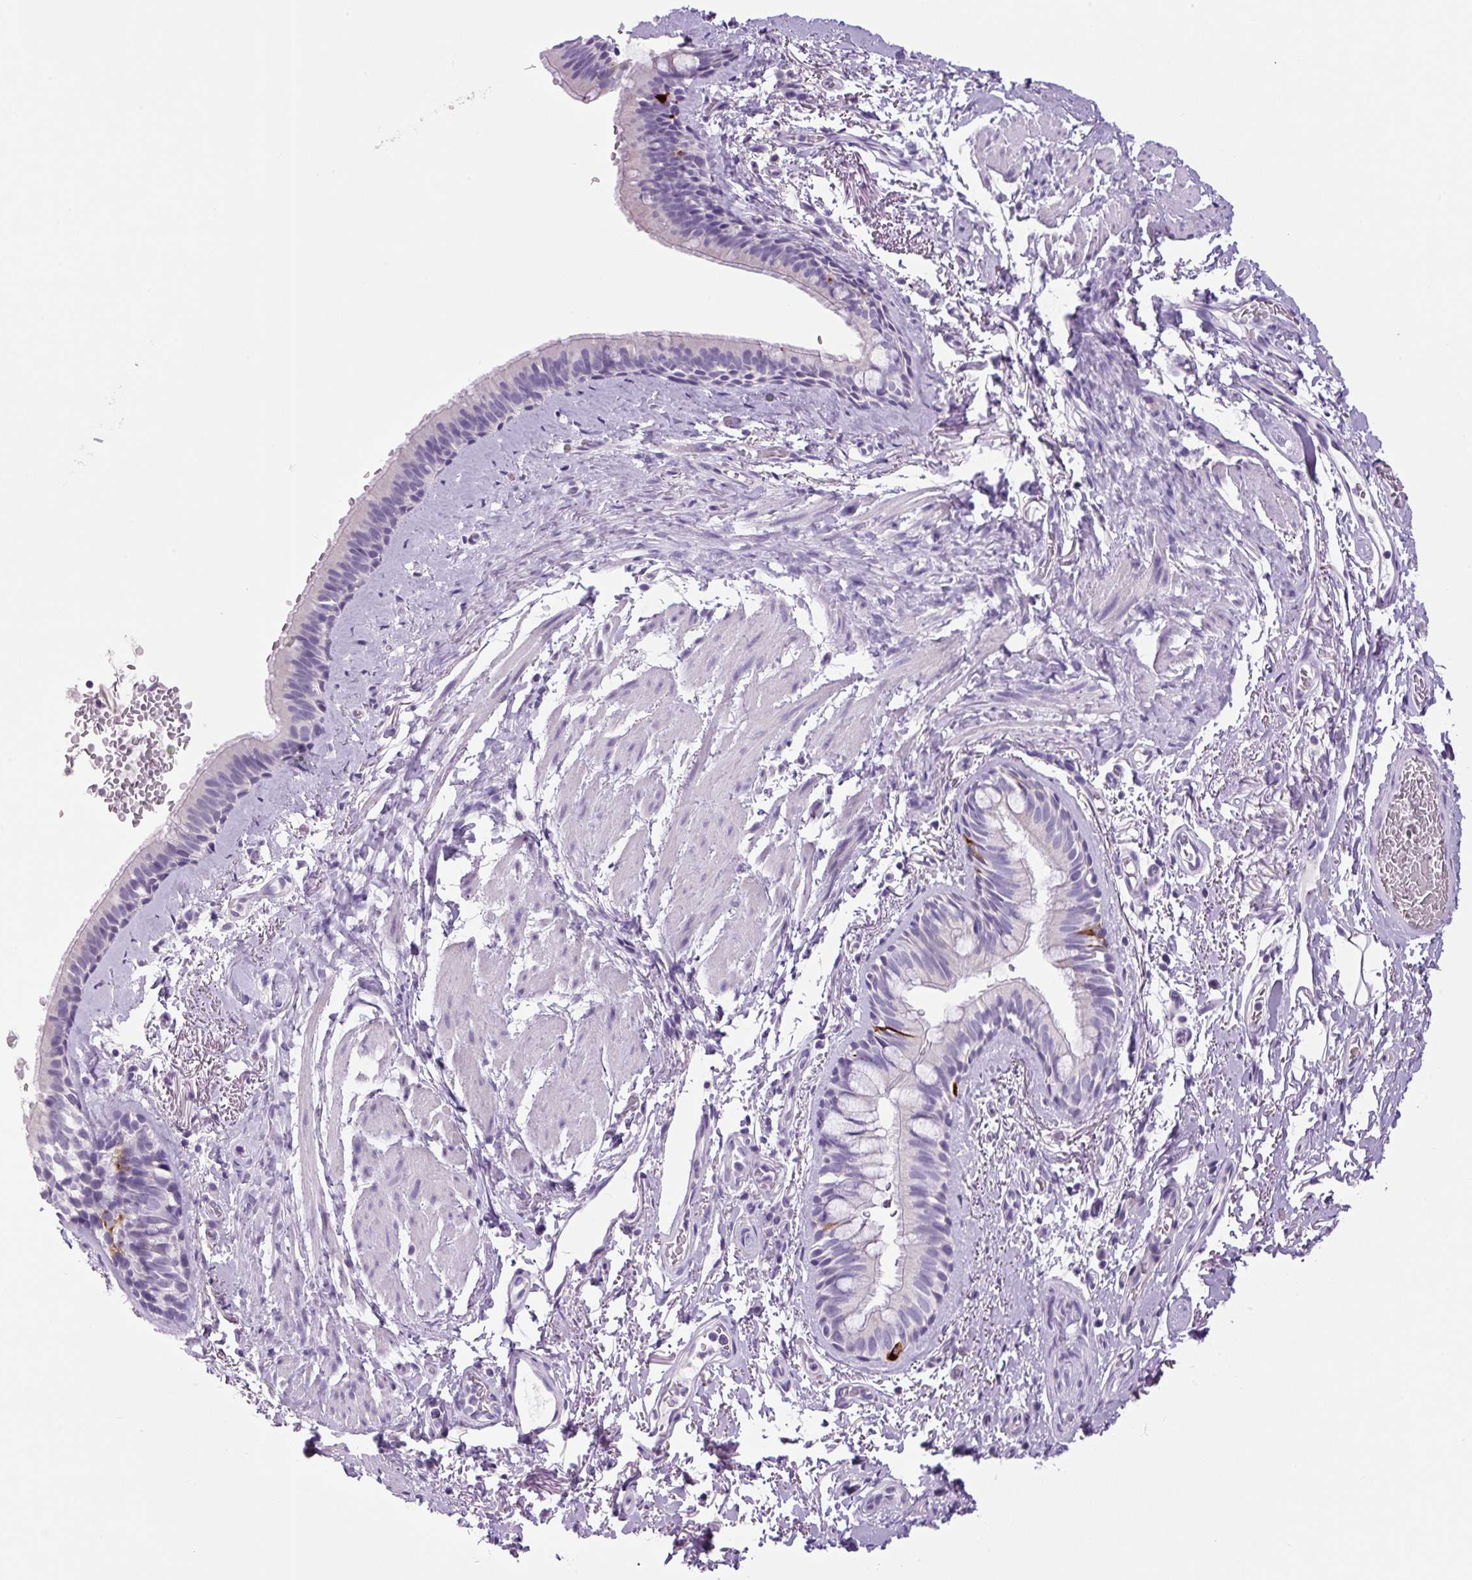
{"staining": {"intensity": "moderate", "quantity": "<25%", "location": "cytoplasmic/membranous"}, "tissue": "bronchus", "cell_type": "Respiratory epithelial cells", "image_type": "normal", "snomed": [{"axis": "morphology", "description": "Normal tissue, NOS"}, {"axis": "topography", "description": "Bronchus"}], "caption": "Immunohistochemistry image of normal bronchus stained for a protein (brown), which demonstrates low levels of moderate cytoplasmic/membranous expression in approximately <25% of respiratory epithelial cells.", "gene": "CHGA", "patient": {"sex": "male", "age": 67}}